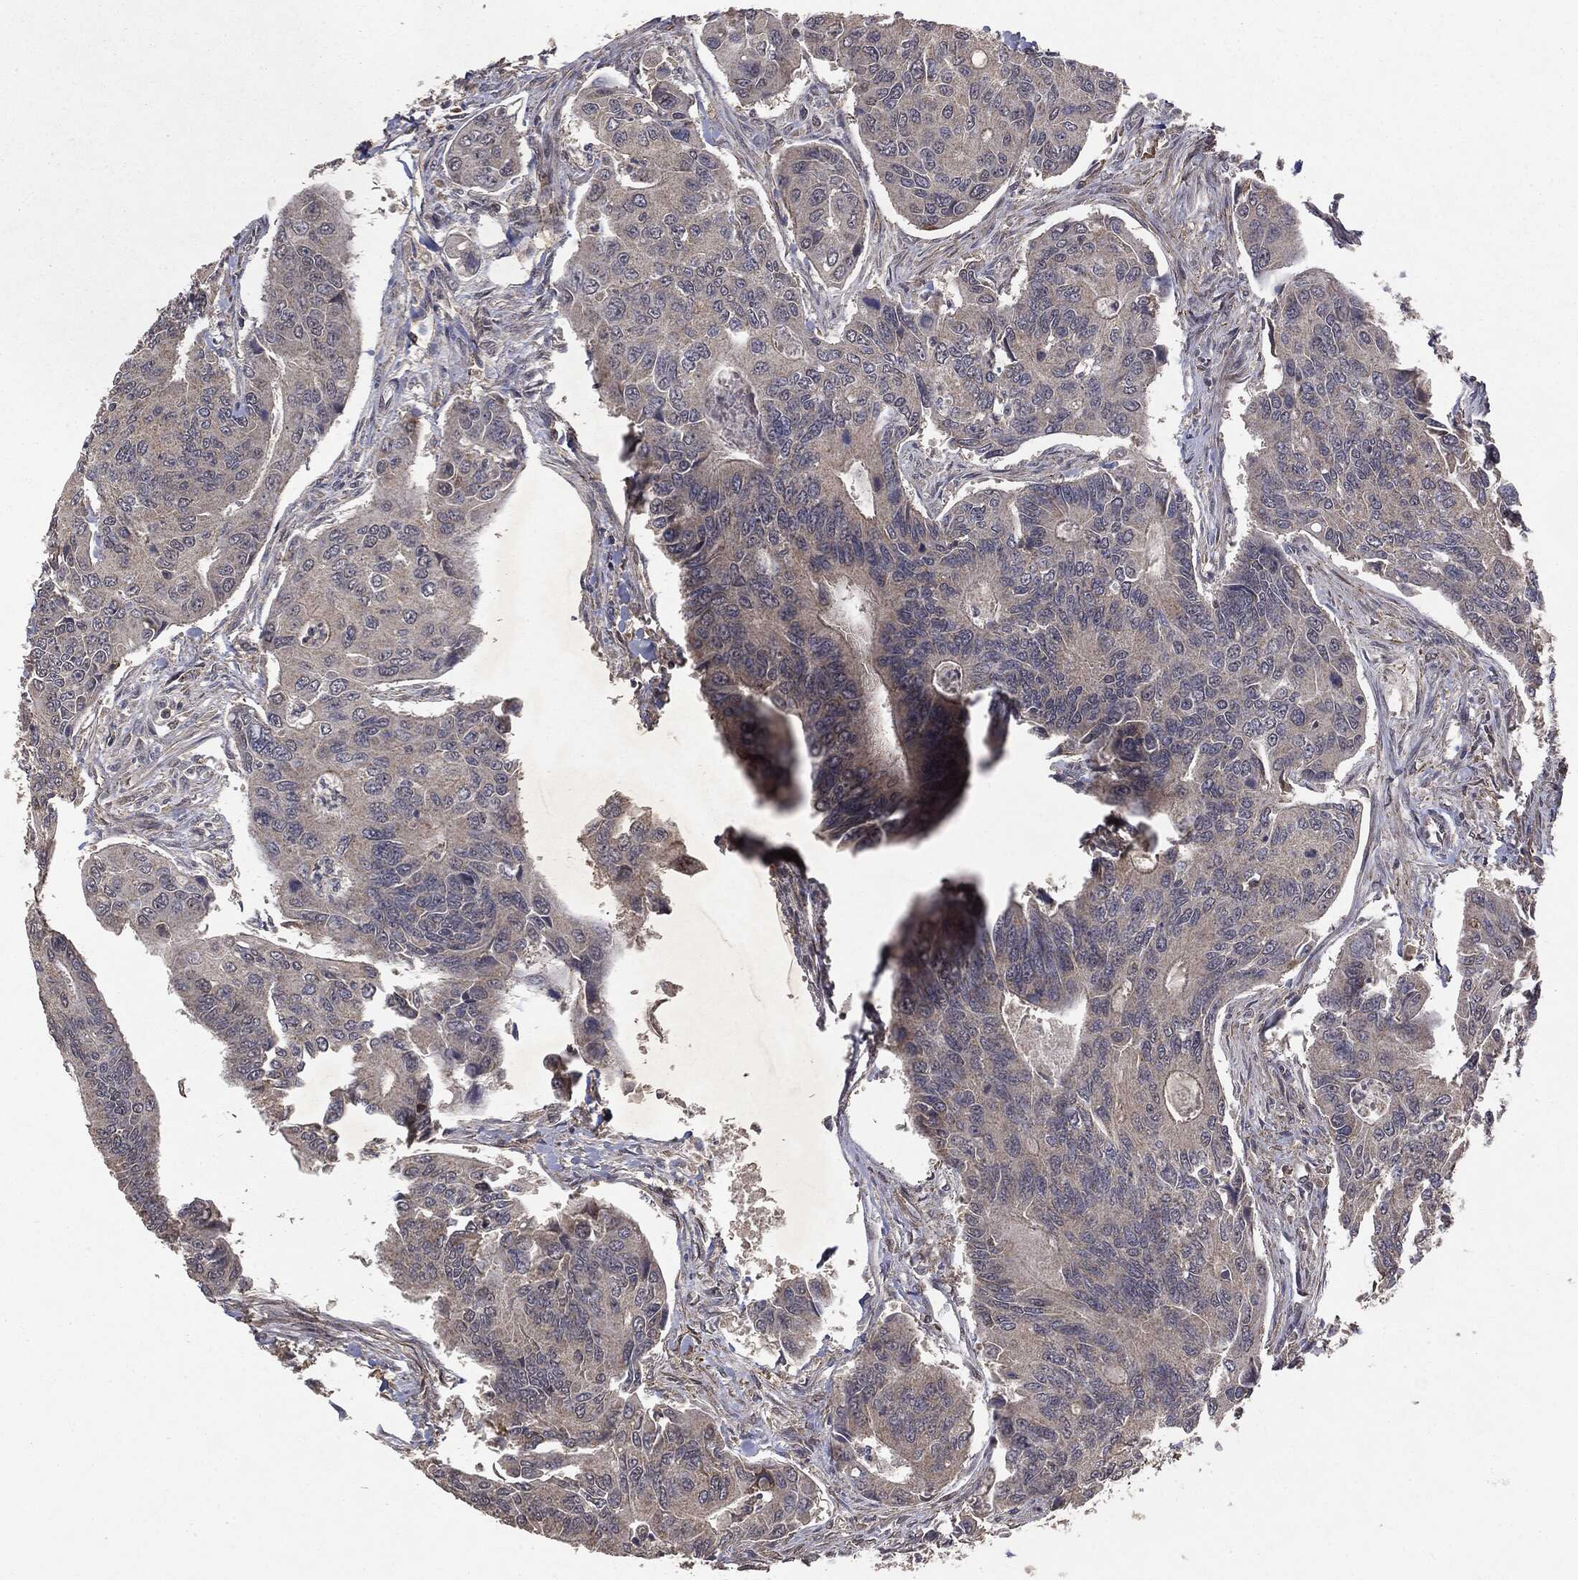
{"staining": {"intensity": "negative", "quantity": "none", "location": "none"}, "tissue": "colorectal cancer", "cell_type": "Tumor cells", "image_type": "cancer", "snomed": [{"axis": "morphology", "description": "Adenocarcinoma, NOS"}, {"axis": "topography", "description": "Colon"}], "caption": "DAB immunohistochemical staining of colorectal cancer exhibits no significant staining in tumor cells.", "gene": "PTEN", "patient": {"sex": "female", "age": 67}}